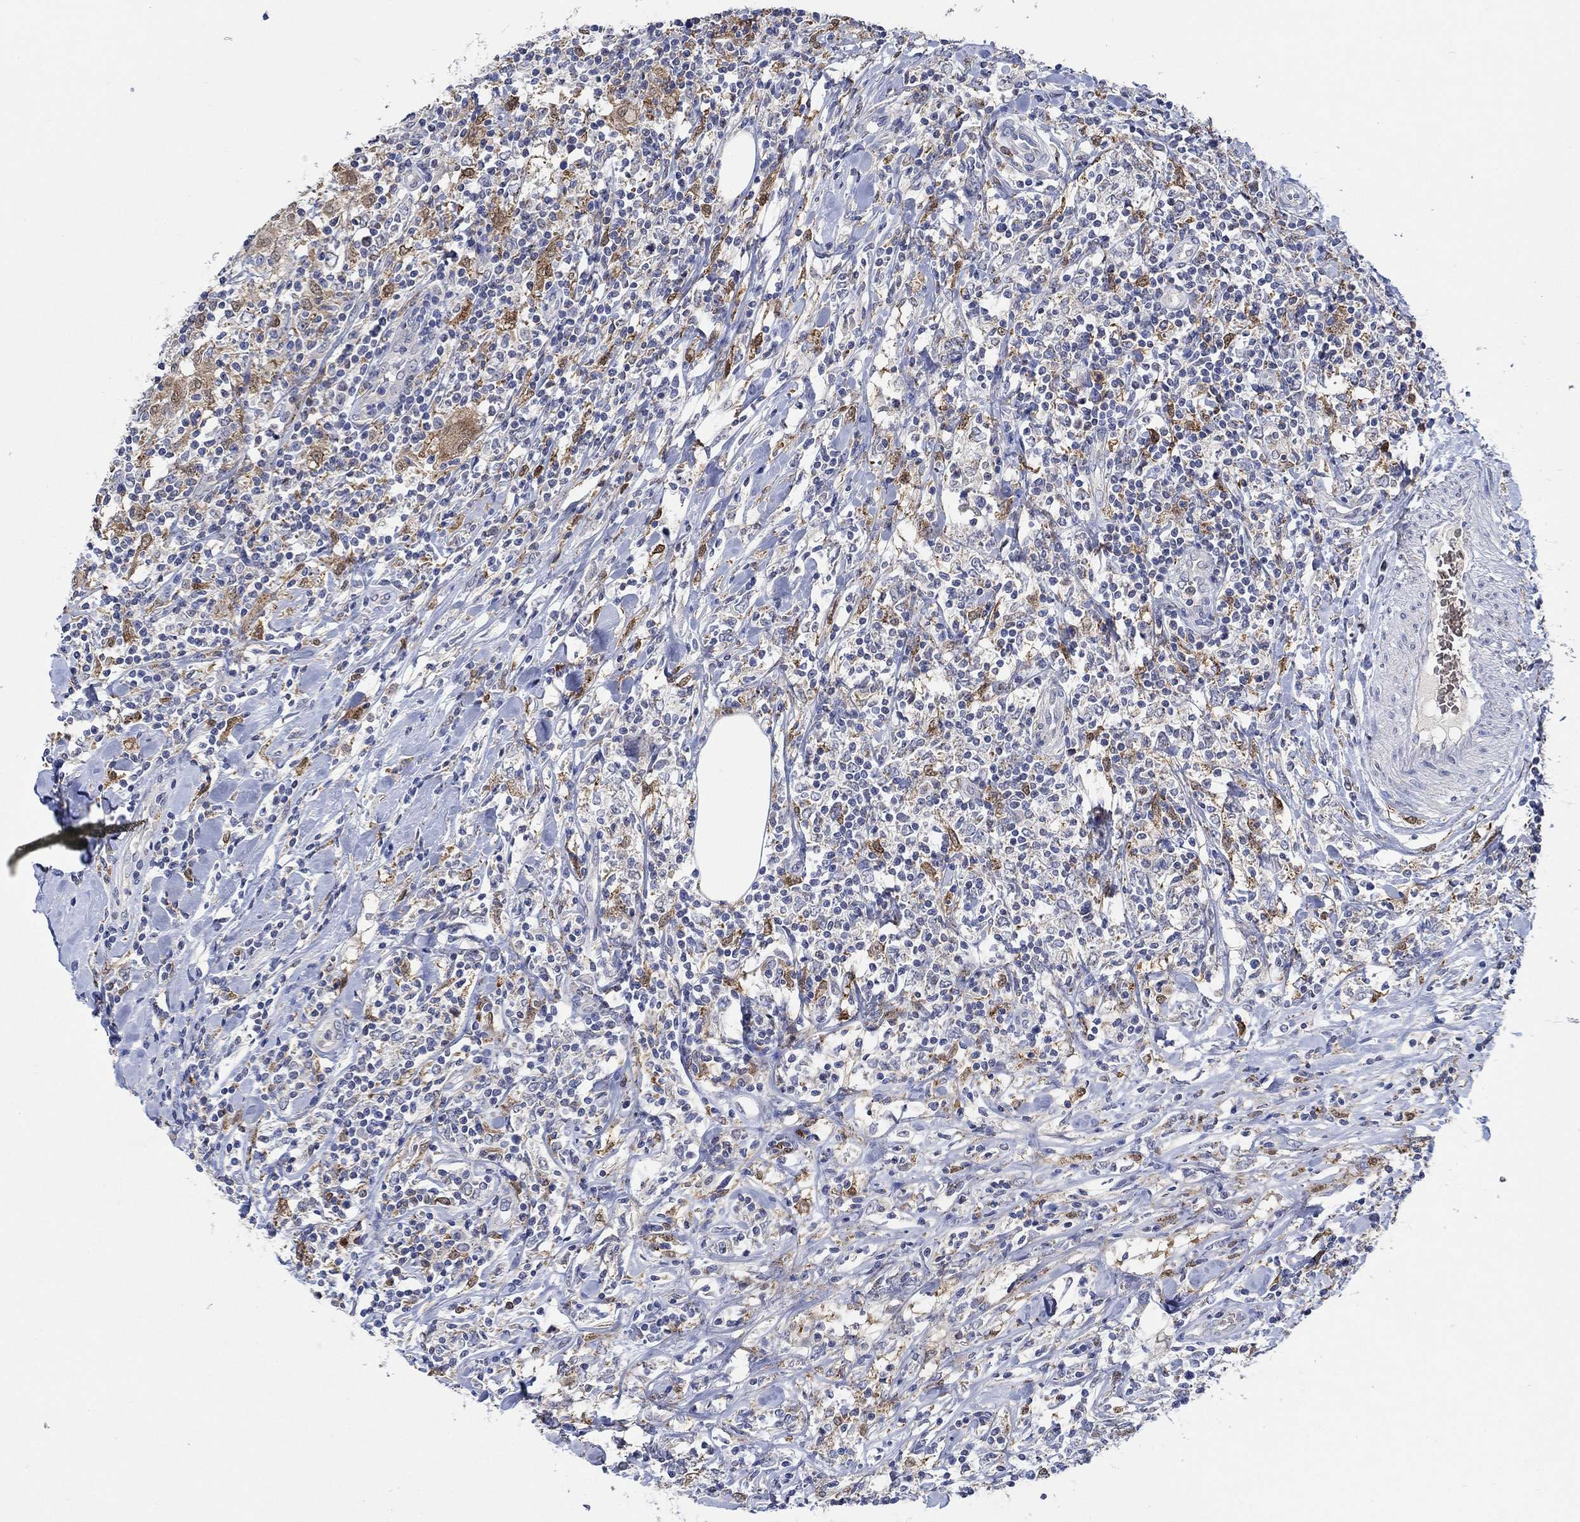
{"staining": {"intensity": "negative", "quantity": "none", "location": "none"}, "tissue": "lymphoma", "cell_type": "Tumor cells", "image_type": "cancer", "snomed": [{"axis": "morphology", "description": "Malignant lymphoma, non-Hodgkin's type, High grade"}, {"axis": "topography", "description": "Lymph node"}], "caption": "Image shows no protein positivity in tumor cells of high-grade malignant lymphoma, non-Hodgkin's type tissue. (DAB IHC visualized using brightfield microscopy, high magnification).", "gene": "MPP1", "patient": {"sex": "female", "age": 84}}